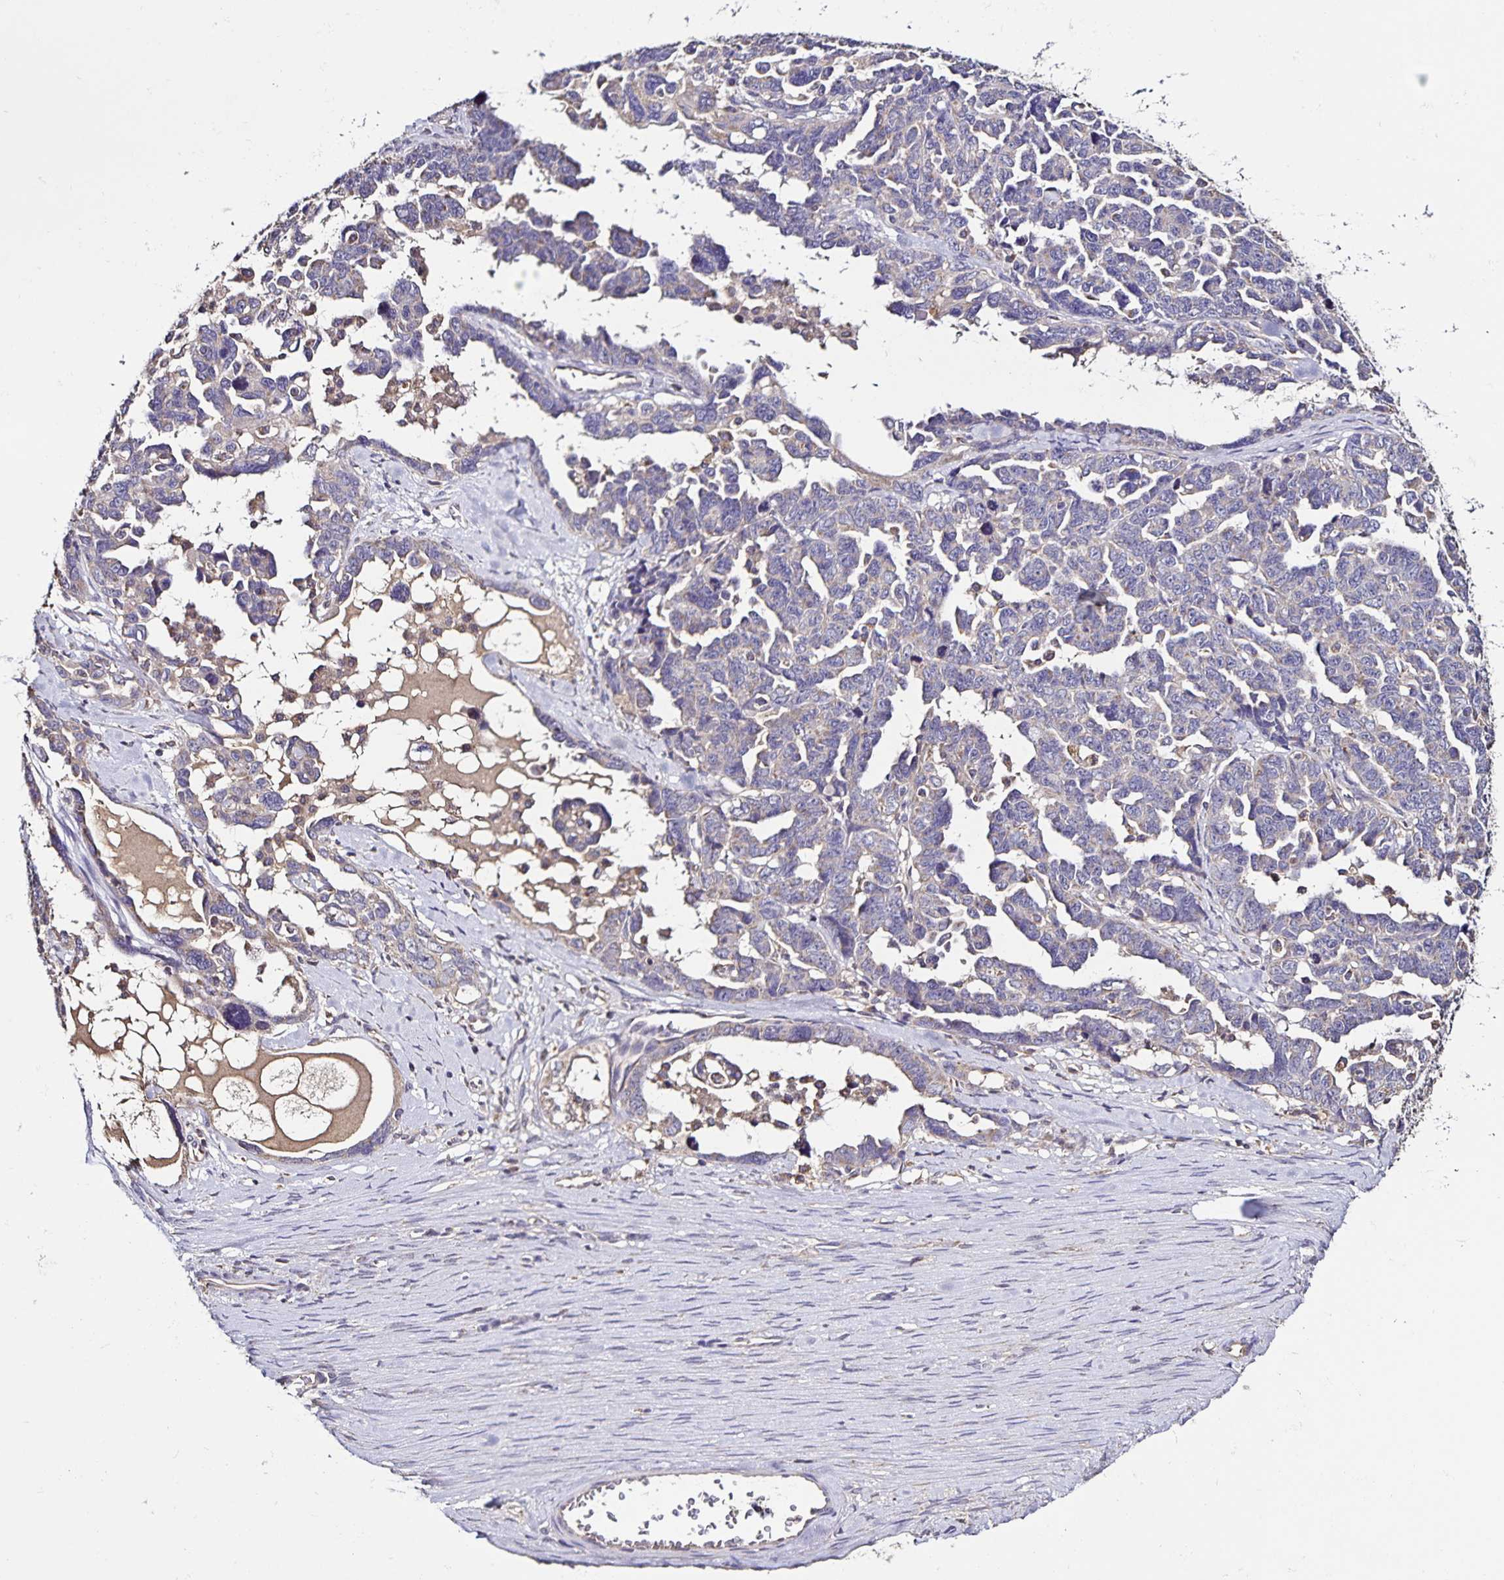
{"staining": {"intensity": "negative", "quantity": "none", "location": "none"}, "tissue": "ovarian cancer", "cell_type": "Tumor cells", "image_type": "cancer", "snomed": [{"axis": "morphology", "description": "Cystadenocarcinoma, serous, NOS"}, {"axis": "topography", "description": "Ovary"}], "caption": "This is an IHC photomicrograph of human ovarian serous cystadenocarcinoma. There is no staining in tumor cells.", "gene": "MAN1A1", "patient": {"sex": "female", "age": 69}}